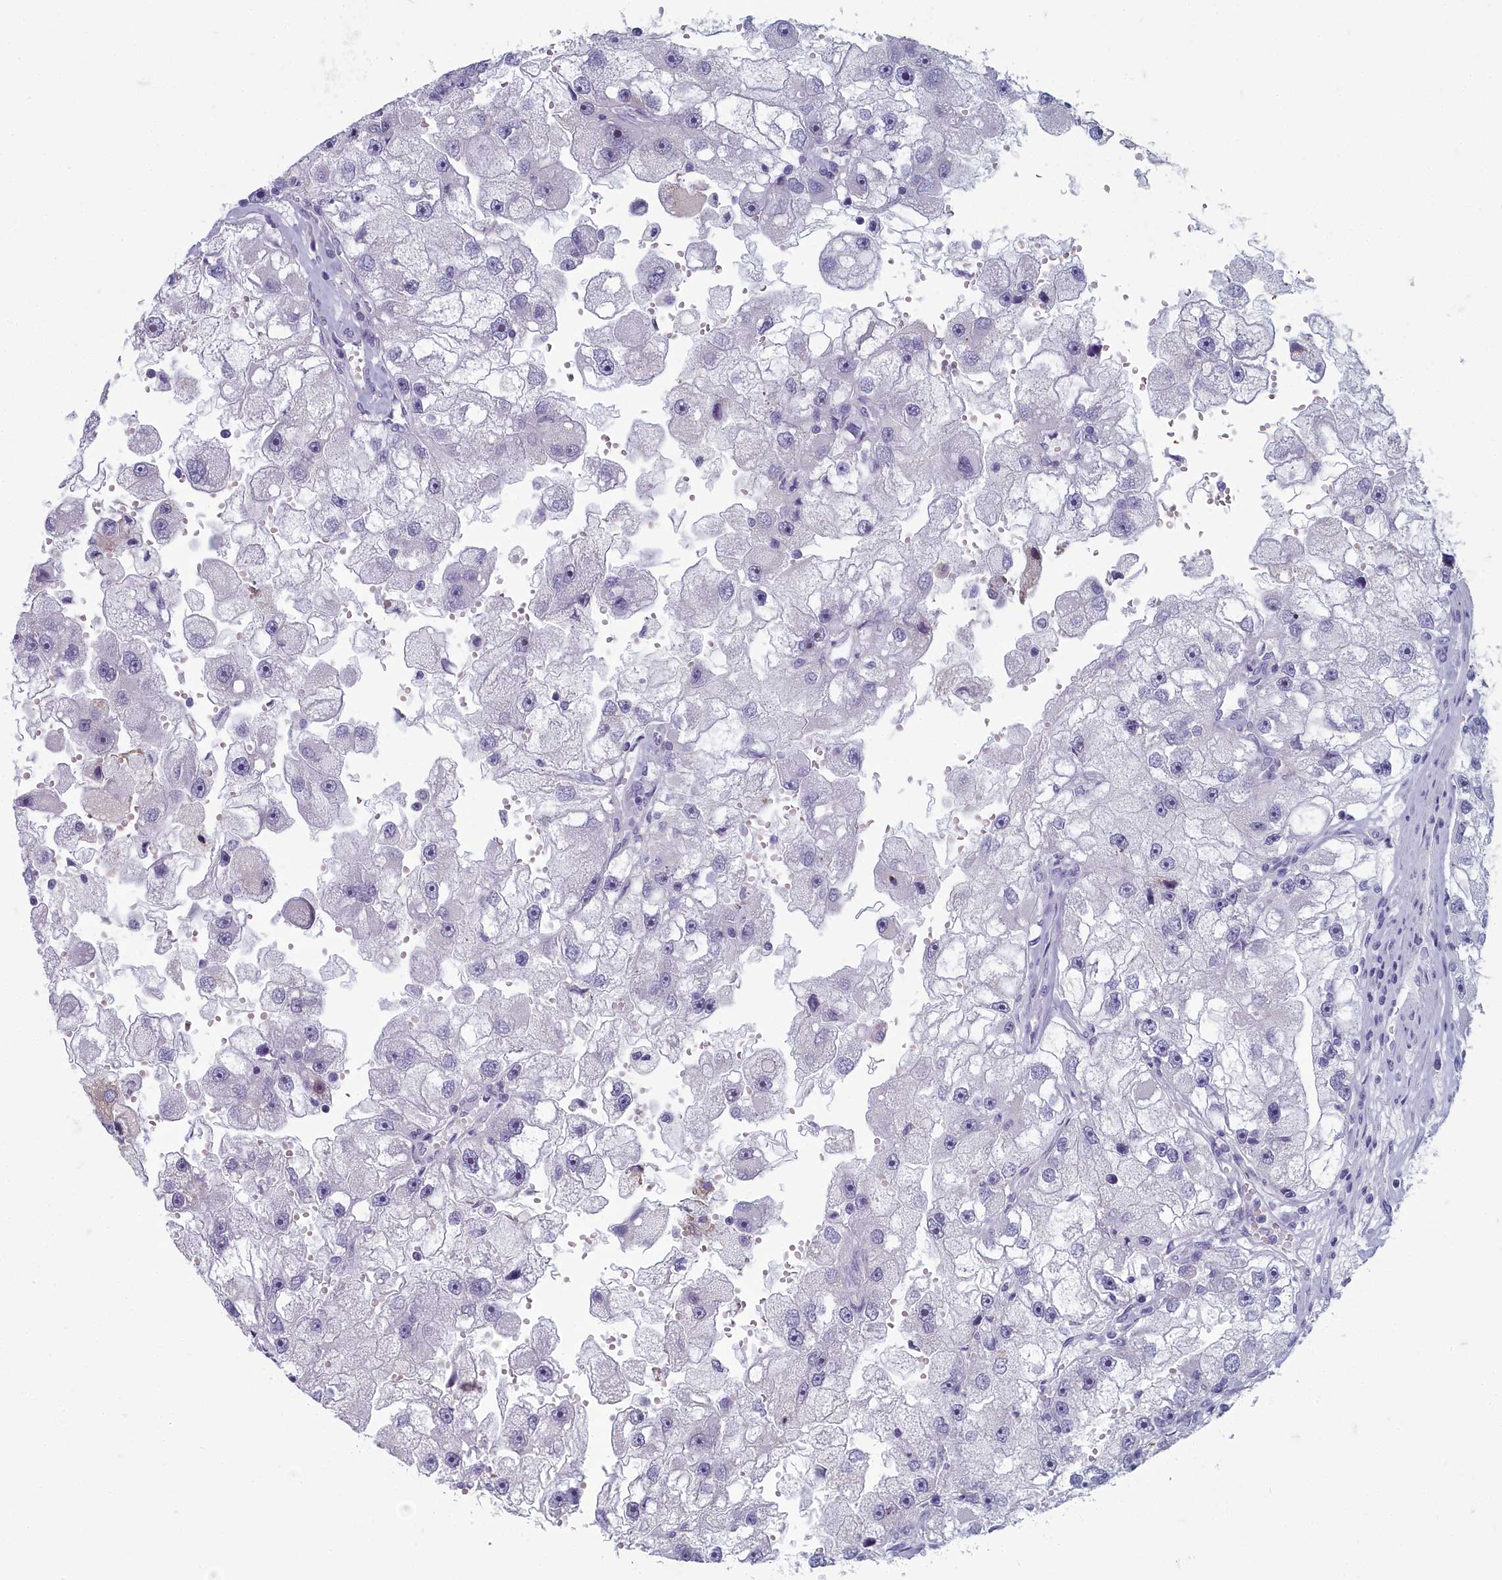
{"staining": {"intensity": "negative", "quantity": "none", "location": "none"}, "tissue": "renal cancer", "cell_type": "Tumor cells", "image_type": "cancer", "snomed": [{"axis": "morphology", "description": "Adenocarcinoma, NOS"}, {"axis": "topography", "description": "Kidney"}], "caption": "IHC micrograph of neoplastic tissue: human renal cancer (adenocarcinoma) stained with DAB reveals no significant protein staining in tumor cells.", "gene": "INSYN2A", "patient": {"sex": "male", "age": 63}}